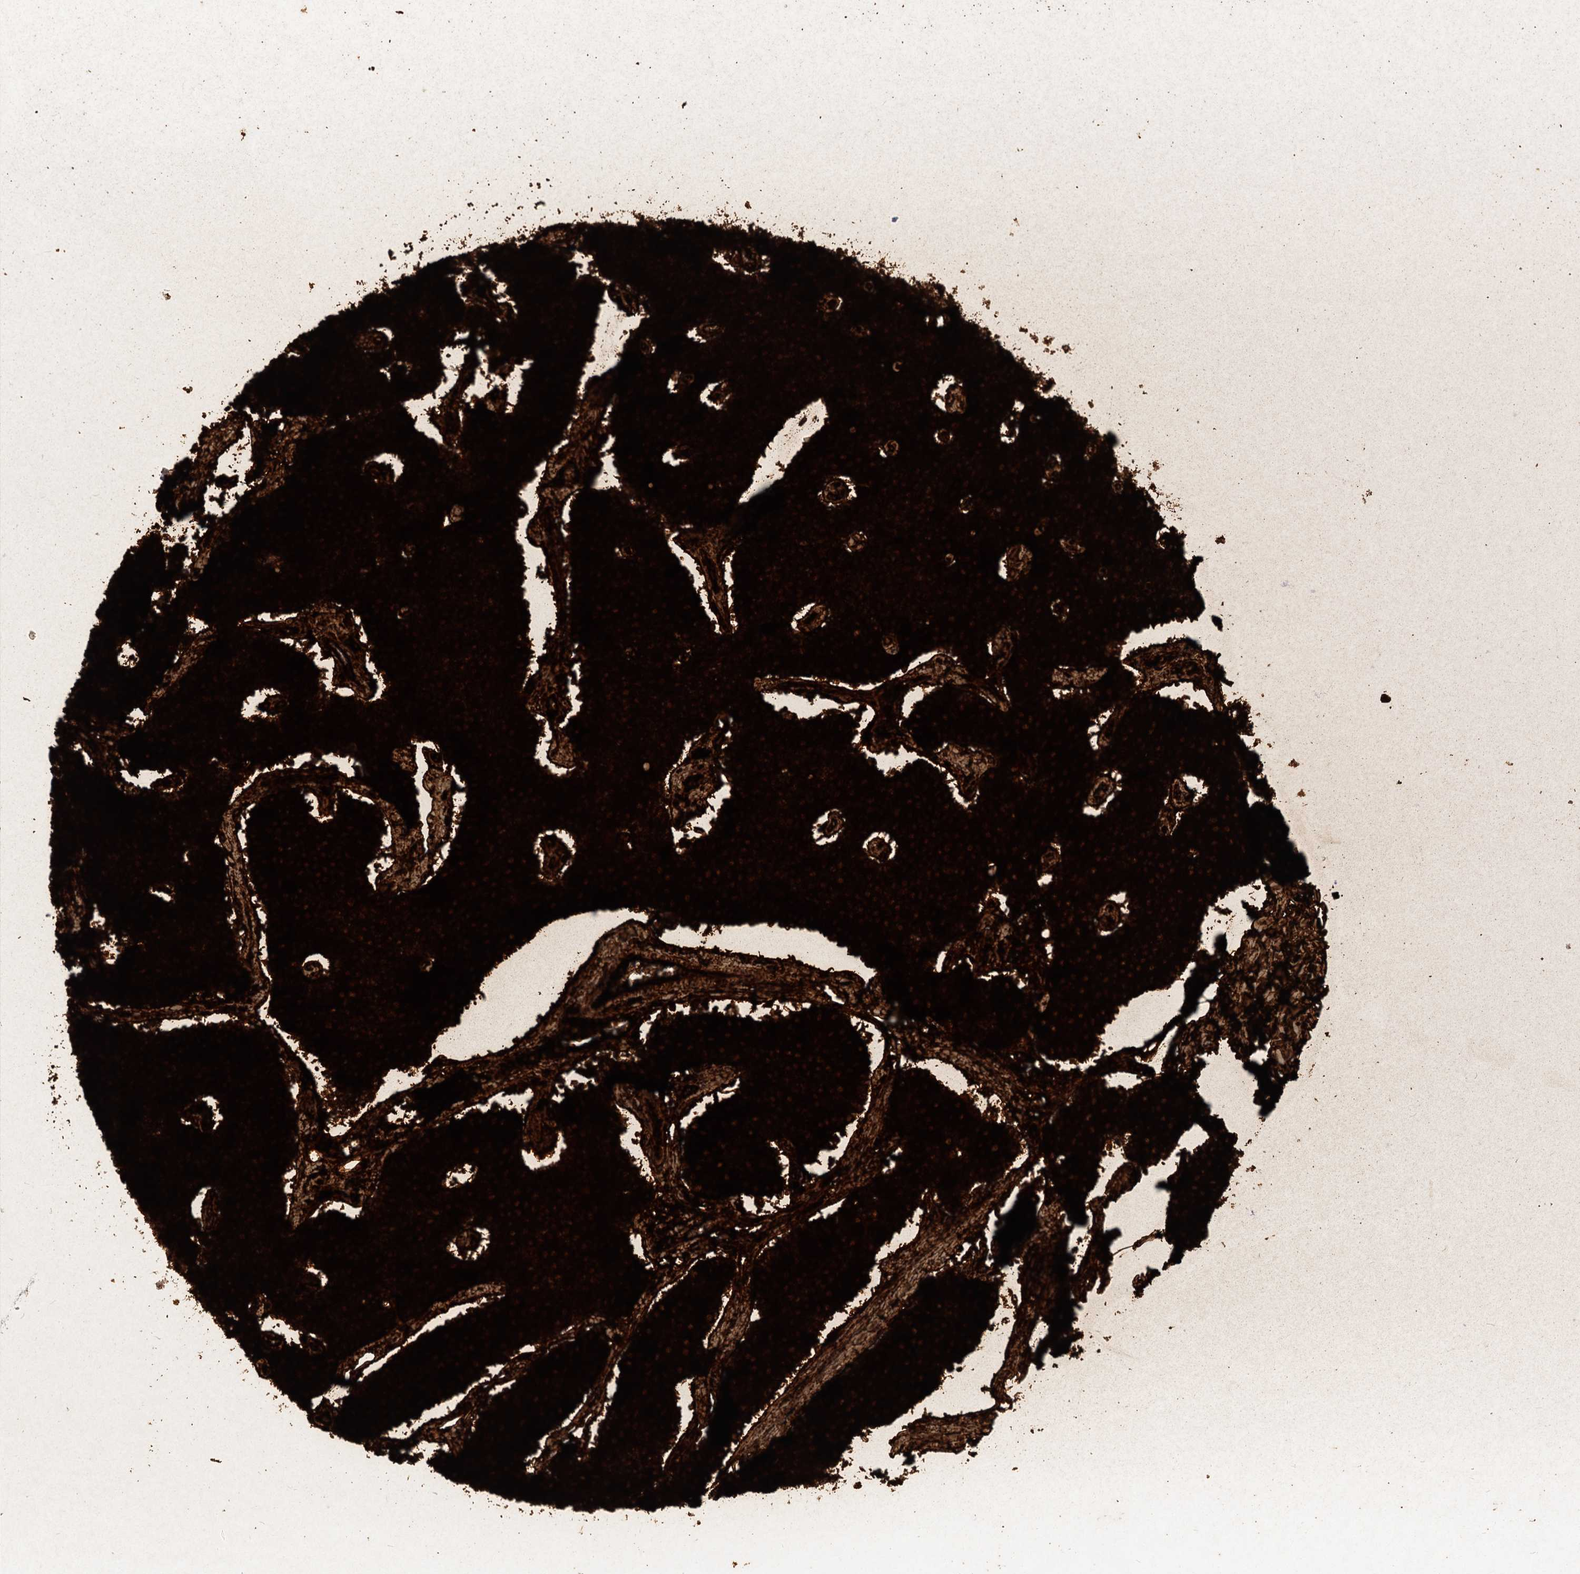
{"staining": {"intensity": "strong", "quantity": ">75%", "location": "cytoplasmic/membranous"}, "tissue": "carcinoid", "cell_type": "Tumor cells", "image_type": "cancer", "snomed": [{"axis": "morphology", "description": "Carcinoid, malignant, NOS"}, {"axis": "topography", "description": "Colon"}], "caption": "IHC (DAB) staining of human carcinoid shows strong cytoplasmic/membranous protein positivity in about >75% of tumor cells.", "gene": "CHGA", "patient": {"sex": "female", "age": 52}}